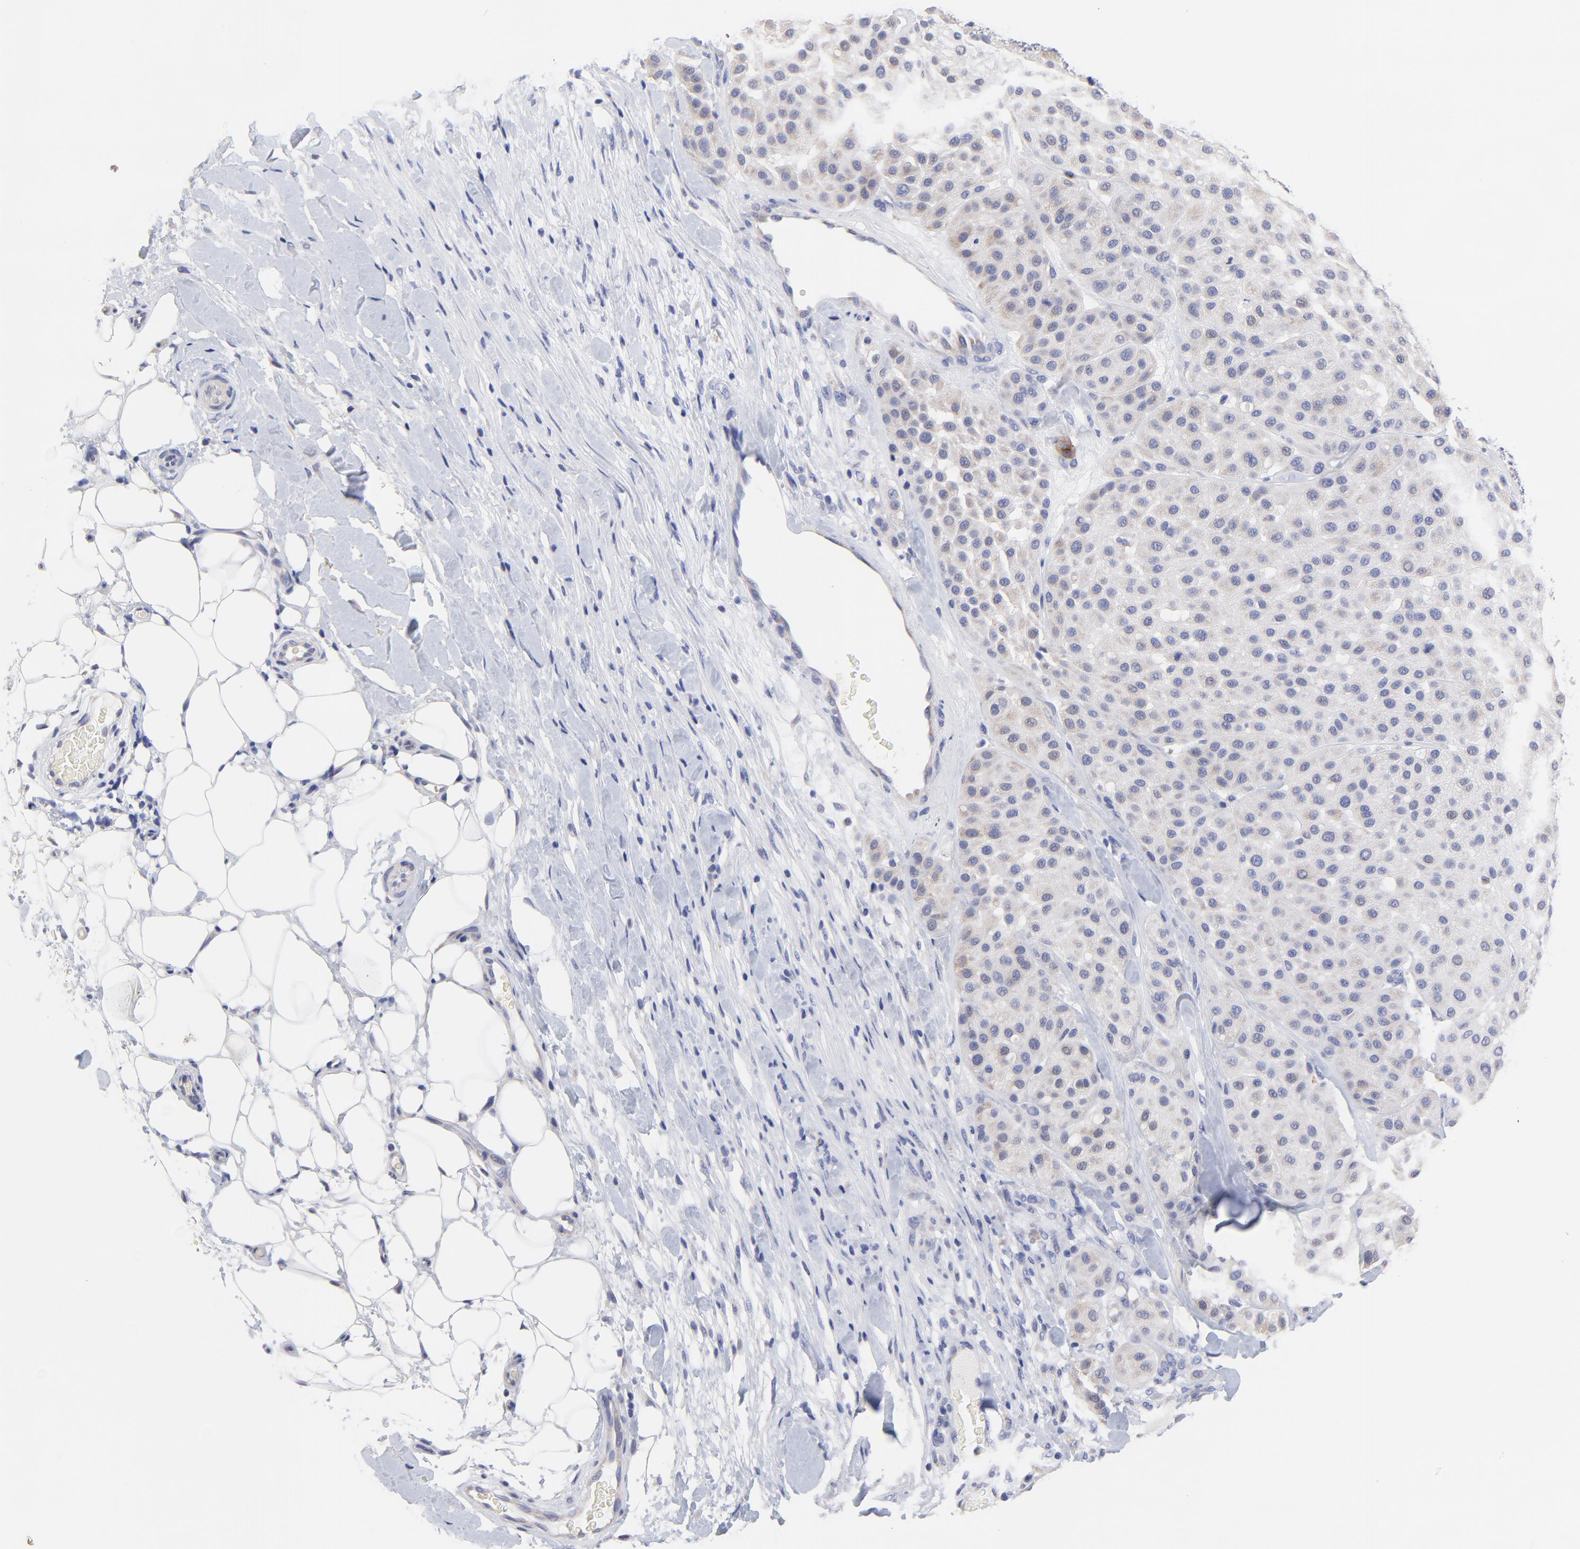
{"staining": {"intensity": "weak", "quantity": "25%-75%", "location": "cytoplasmic/membranous"}, "tissue": "melanoma", "cell_type": "Tumor cells", "image_type": "cancer", "snomed": [{"axis": "morphology", "description": "Normal tissue, NOS"}, {"axis": "morphology", "description": "Malignant melanoma, Metastatic site"}, {"axis": "topography", "description": "Skin"}], "caption": "Human melanoma stained with a protein marker reveals weak staining in tumor cells.", "gene": "LAX1", "patient": {"sex": "male", "age": 41}}